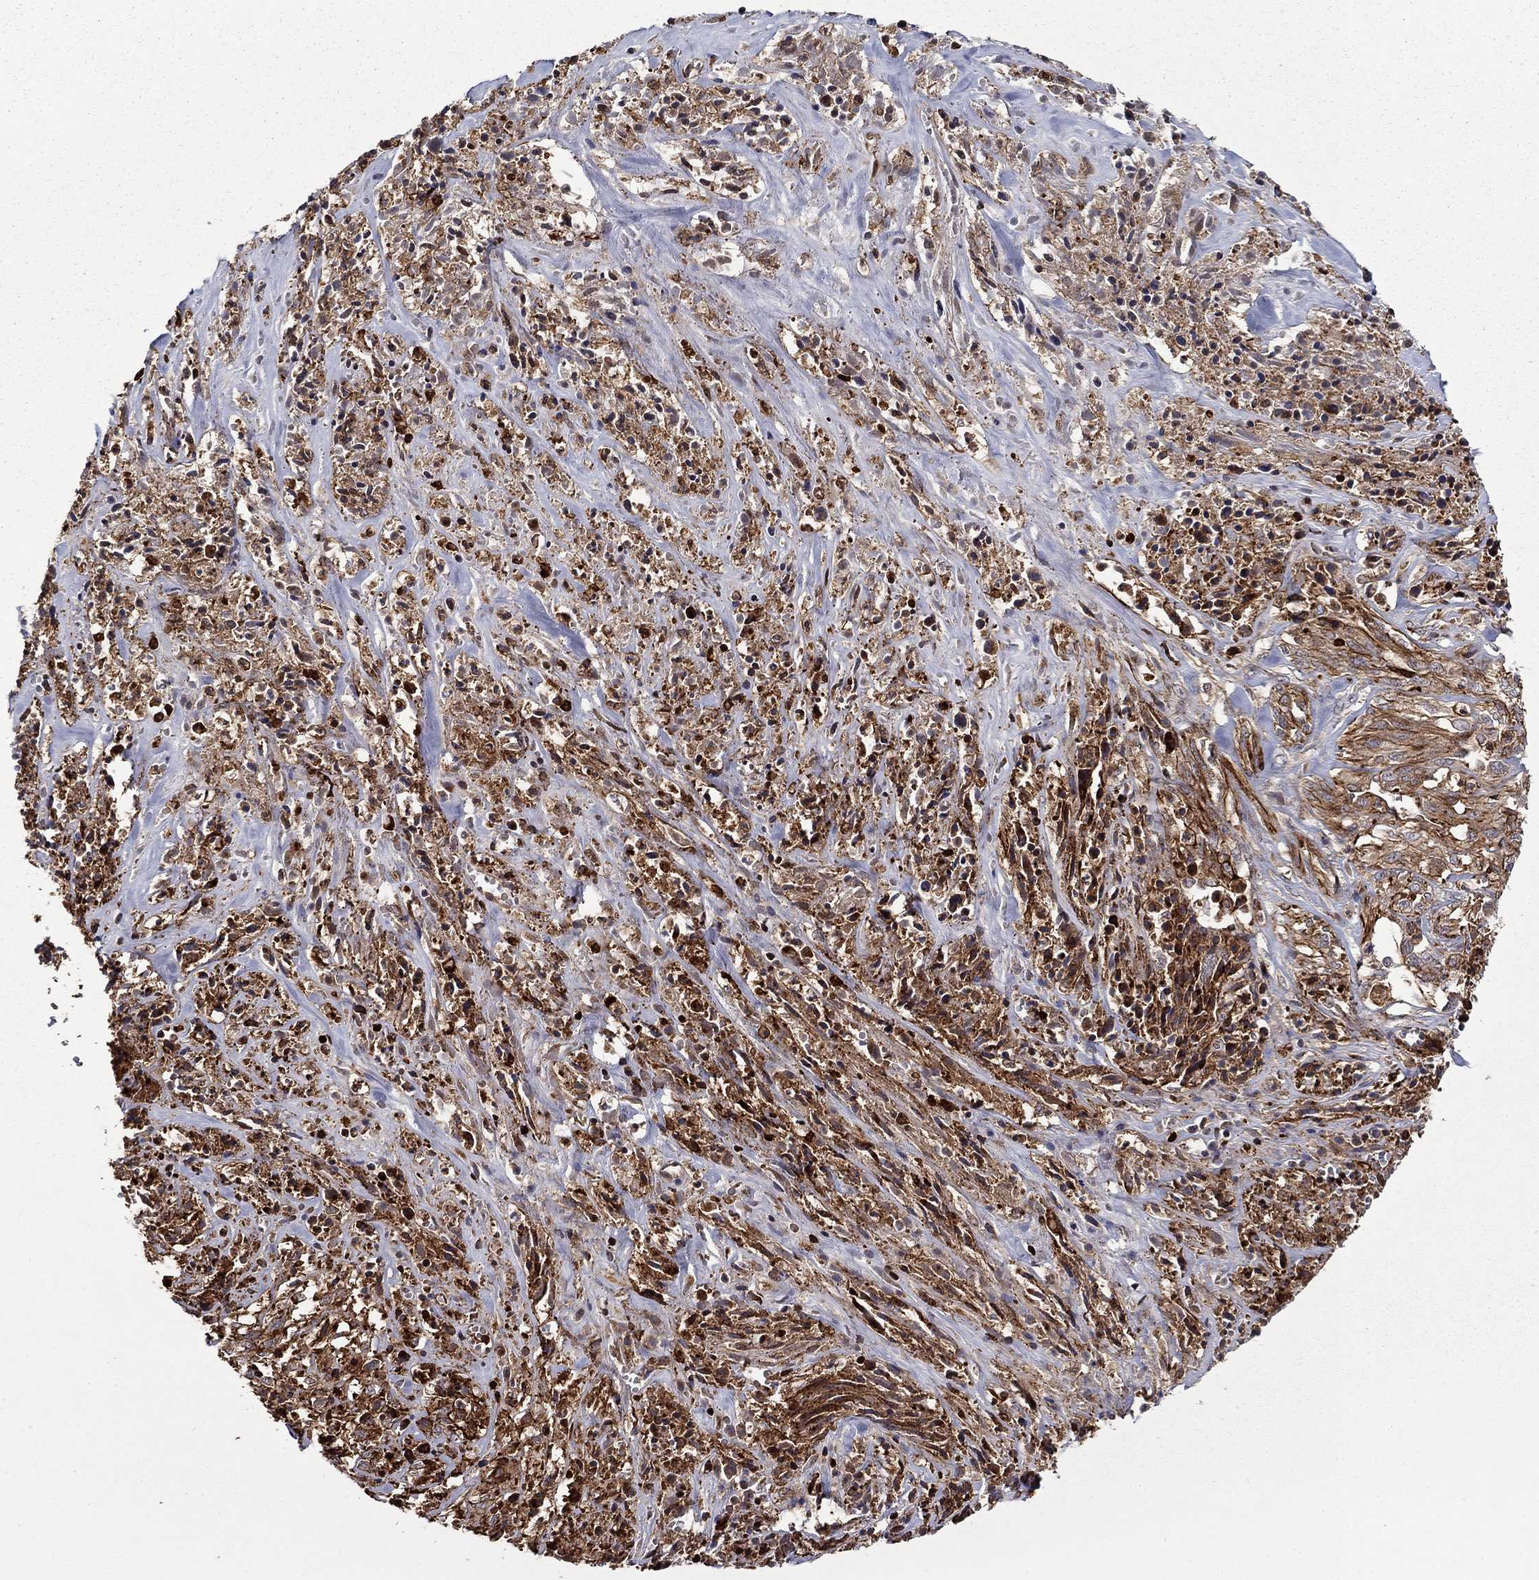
{"staining": {"intensity": "strong", "quantity": "25%-75%", "location": "cytoplasmic/membranous"}, "tissue": "melanoma", "cell_type": "Tumor cells", "image_type": "cancer", "snomed": [{"axis": "morphology", "description": "Malignant melanoma, NOS"}, {"axis": "topography", "description": "Skin"}], "caption": "Tumor cells exhibit strong cytoplasmic/membranous positivity in approximately 25%-75% of cells in malignant melanoma. Nuclei are stained in blue.", "gene": "ADM", "patient": {"sex": "female", "age": 91}}